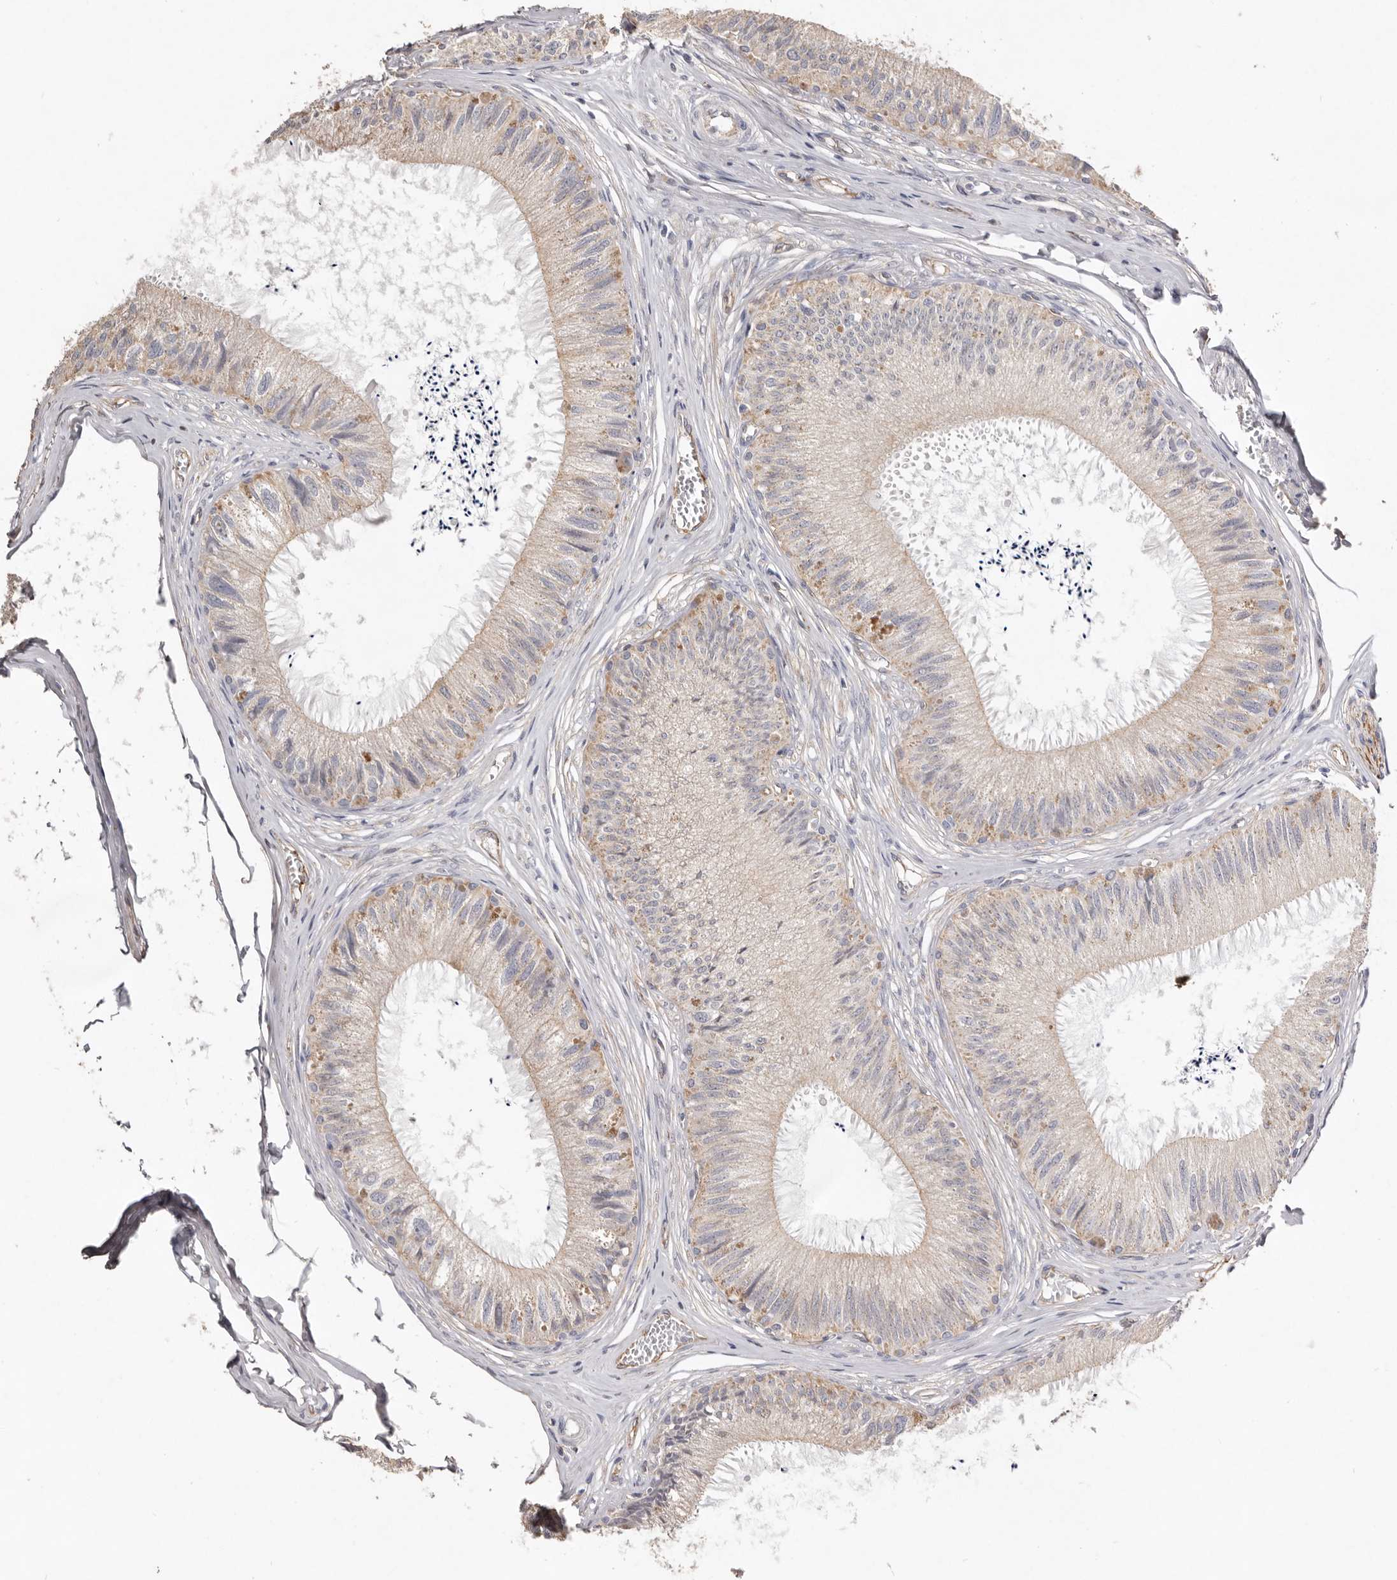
{"staining": {"intensity": "weak", "quantity": ">75%", "location": "cytoplasmic/membranous"}, "tissue": "epididymis", "cell_type": "Glandular cells", "image_type": "normal", "snomed": [{"axis": "morphology", "description": "Normal tissue, NOS"}, {"axis": "topography", "description": "Epididymis"}], "caption": "IHC of normal epididymis exhibits low levels of weak cytoplasmic/membranous staining in approximately >75% of glandular cells. (DAB IHC with brightfield microscopy, high magnification).", "gene": "ZYG11B", "patient": {"sex": "male", "age": 79}}